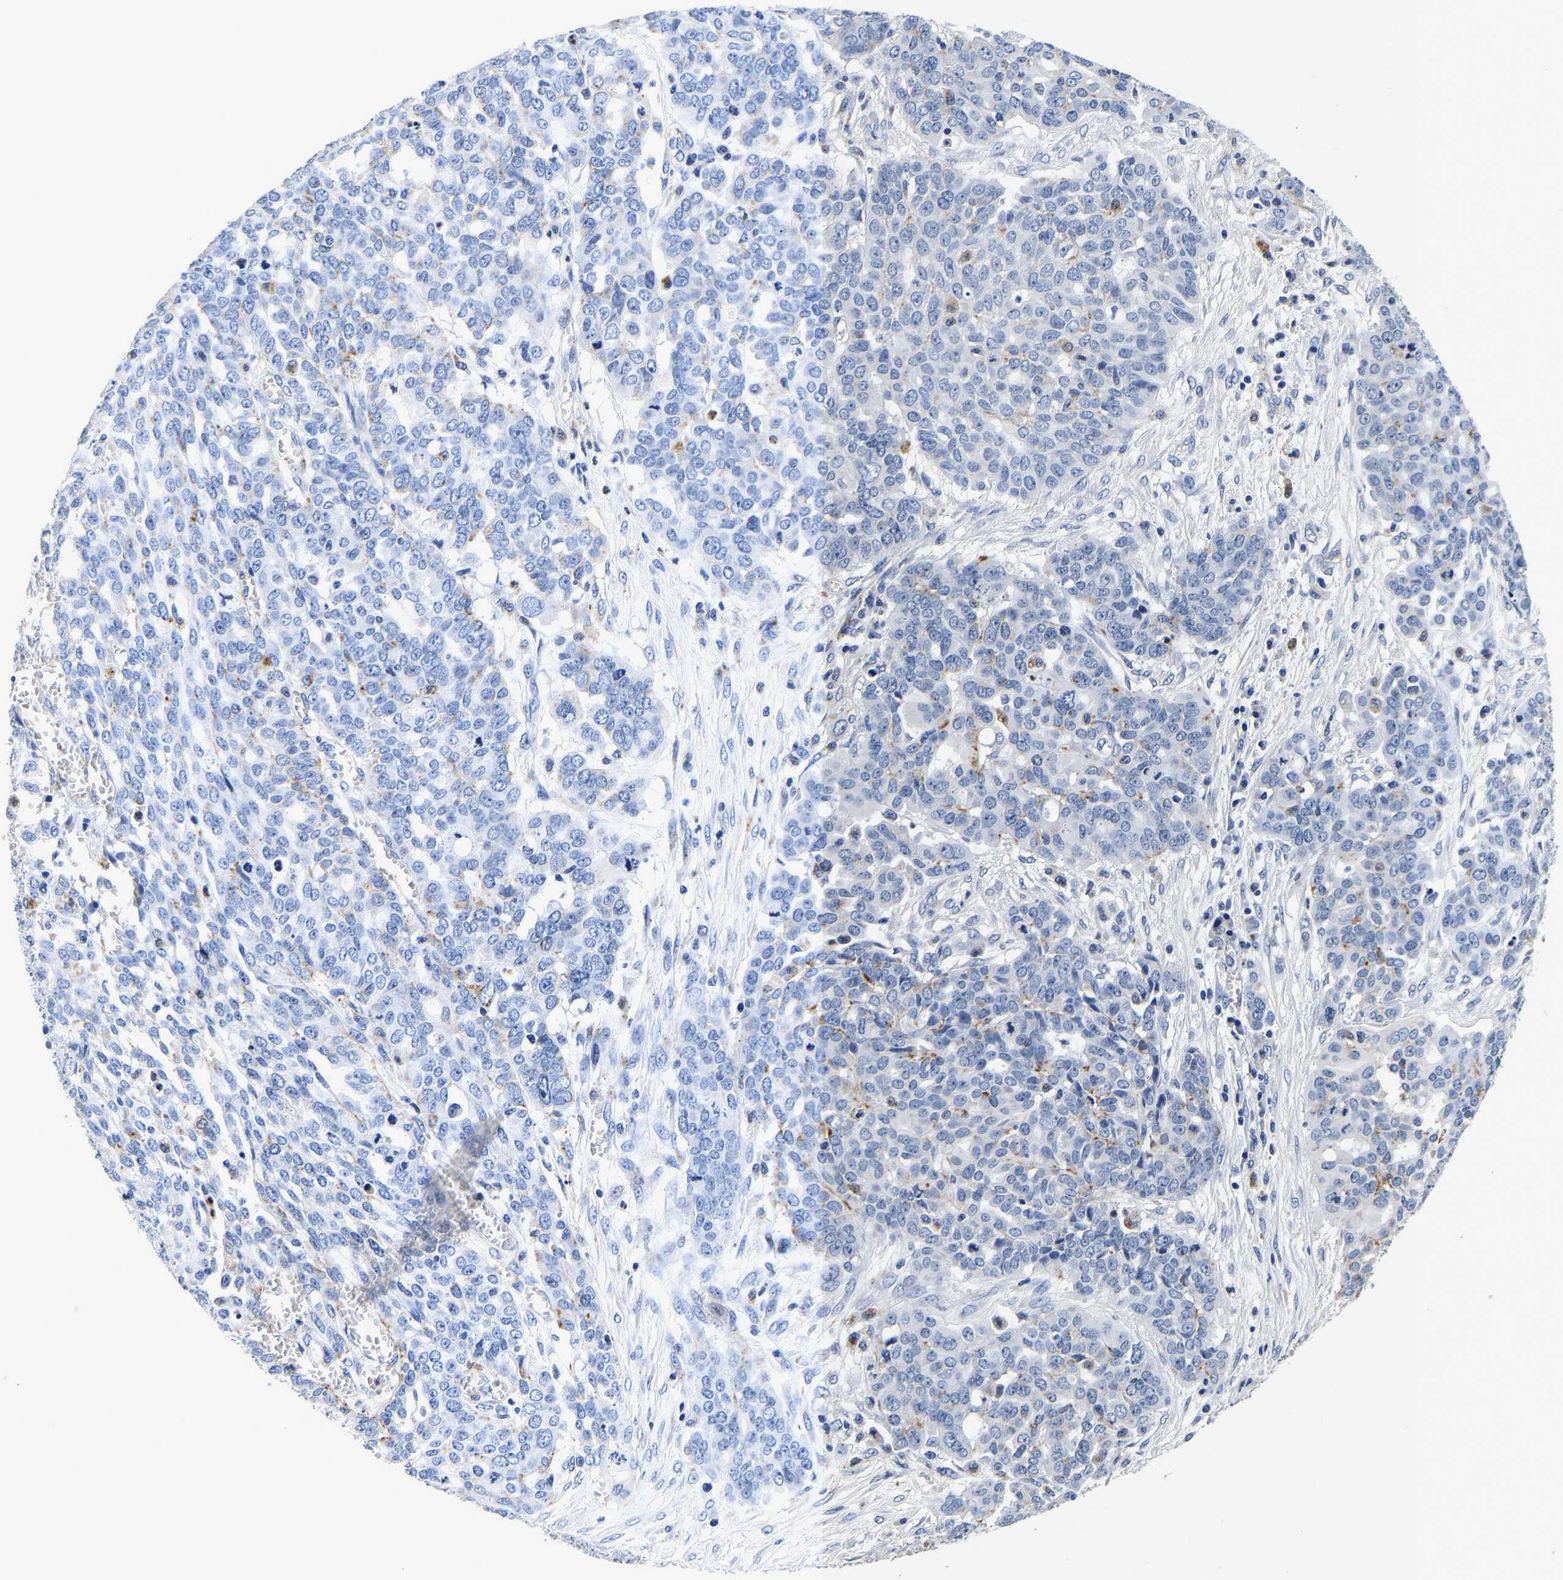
{"staining": {"intensity": "negative", "quantity": "none", "location": "none"}, "tissue": "ovarian cancer", "cell_type": "Tumor cells", "image_type": "cancer", "snomed": [{"axis": "morphology", "description": "Cystadenocarcinoma, serous, NOS"}, {"axis": "topography", "description": "Soft tissue"}, {"axis": "topography", "description": "Ovary"}], "caption": "The immunohistochemistry (IHC) histopathology image has no significant expression in tumor cells of serous cystadenocarcinoma (ovarian) tissue.", "gene": "GRN", "patient": {"sex": "female", "age": 57}}